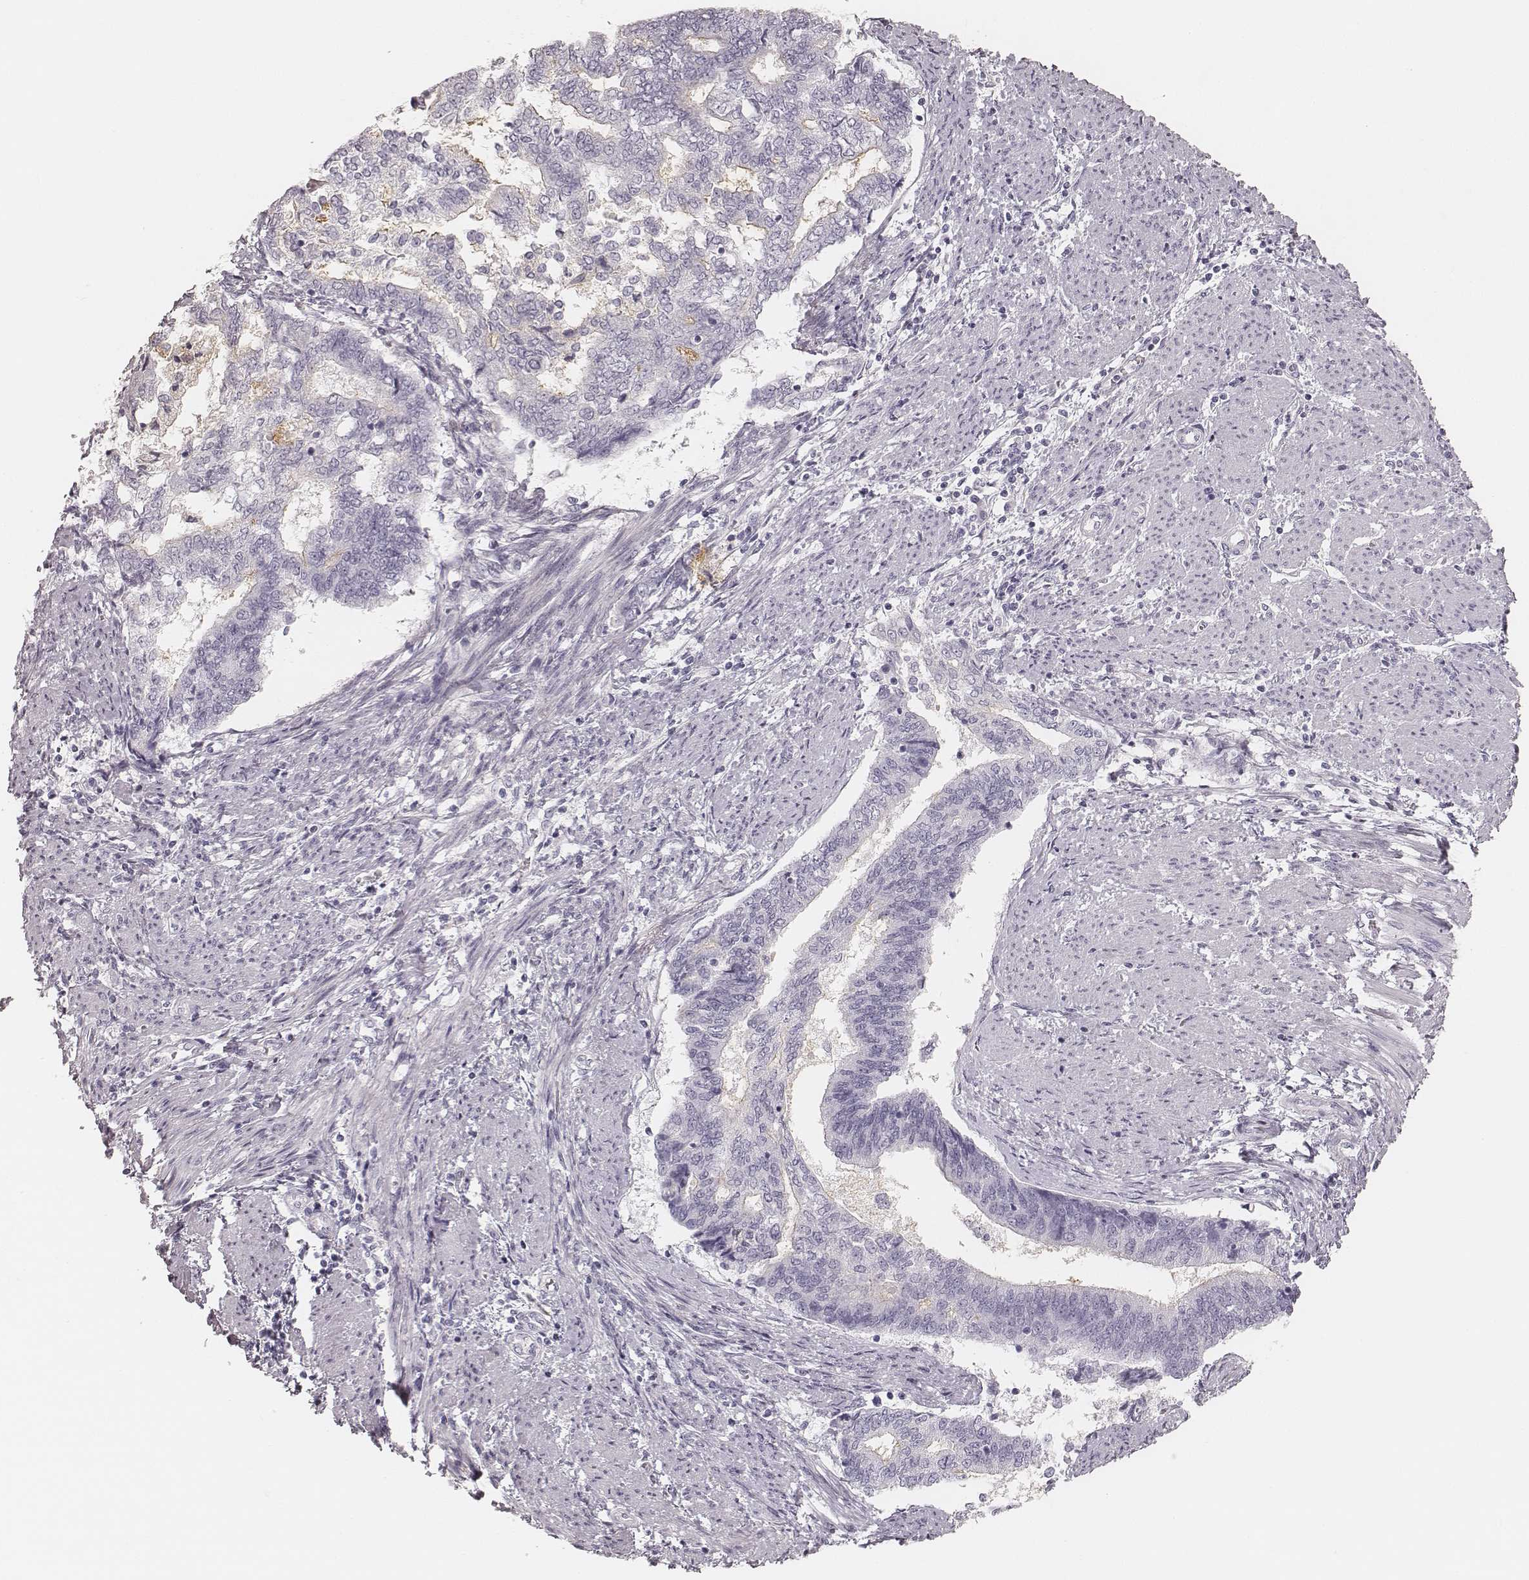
{"staining": {"intensity": "negative", "quantity": "none", "location": "none"}, "tissue": "endometrial cancer", "cell_type": "Tumor cells", "image_type": "cancer", "snomed": [{"axis": "morphology", "description": "Adenocarcinoma, NOS"}, {"axis": "topography", "description": "Endometrium"}], "caption": "Tumor cells are negative for brown protein staining in adenocarcinoma (endometrial).", "gene": "HNF4G", "patient": {"sex": "female", "age": 65}}